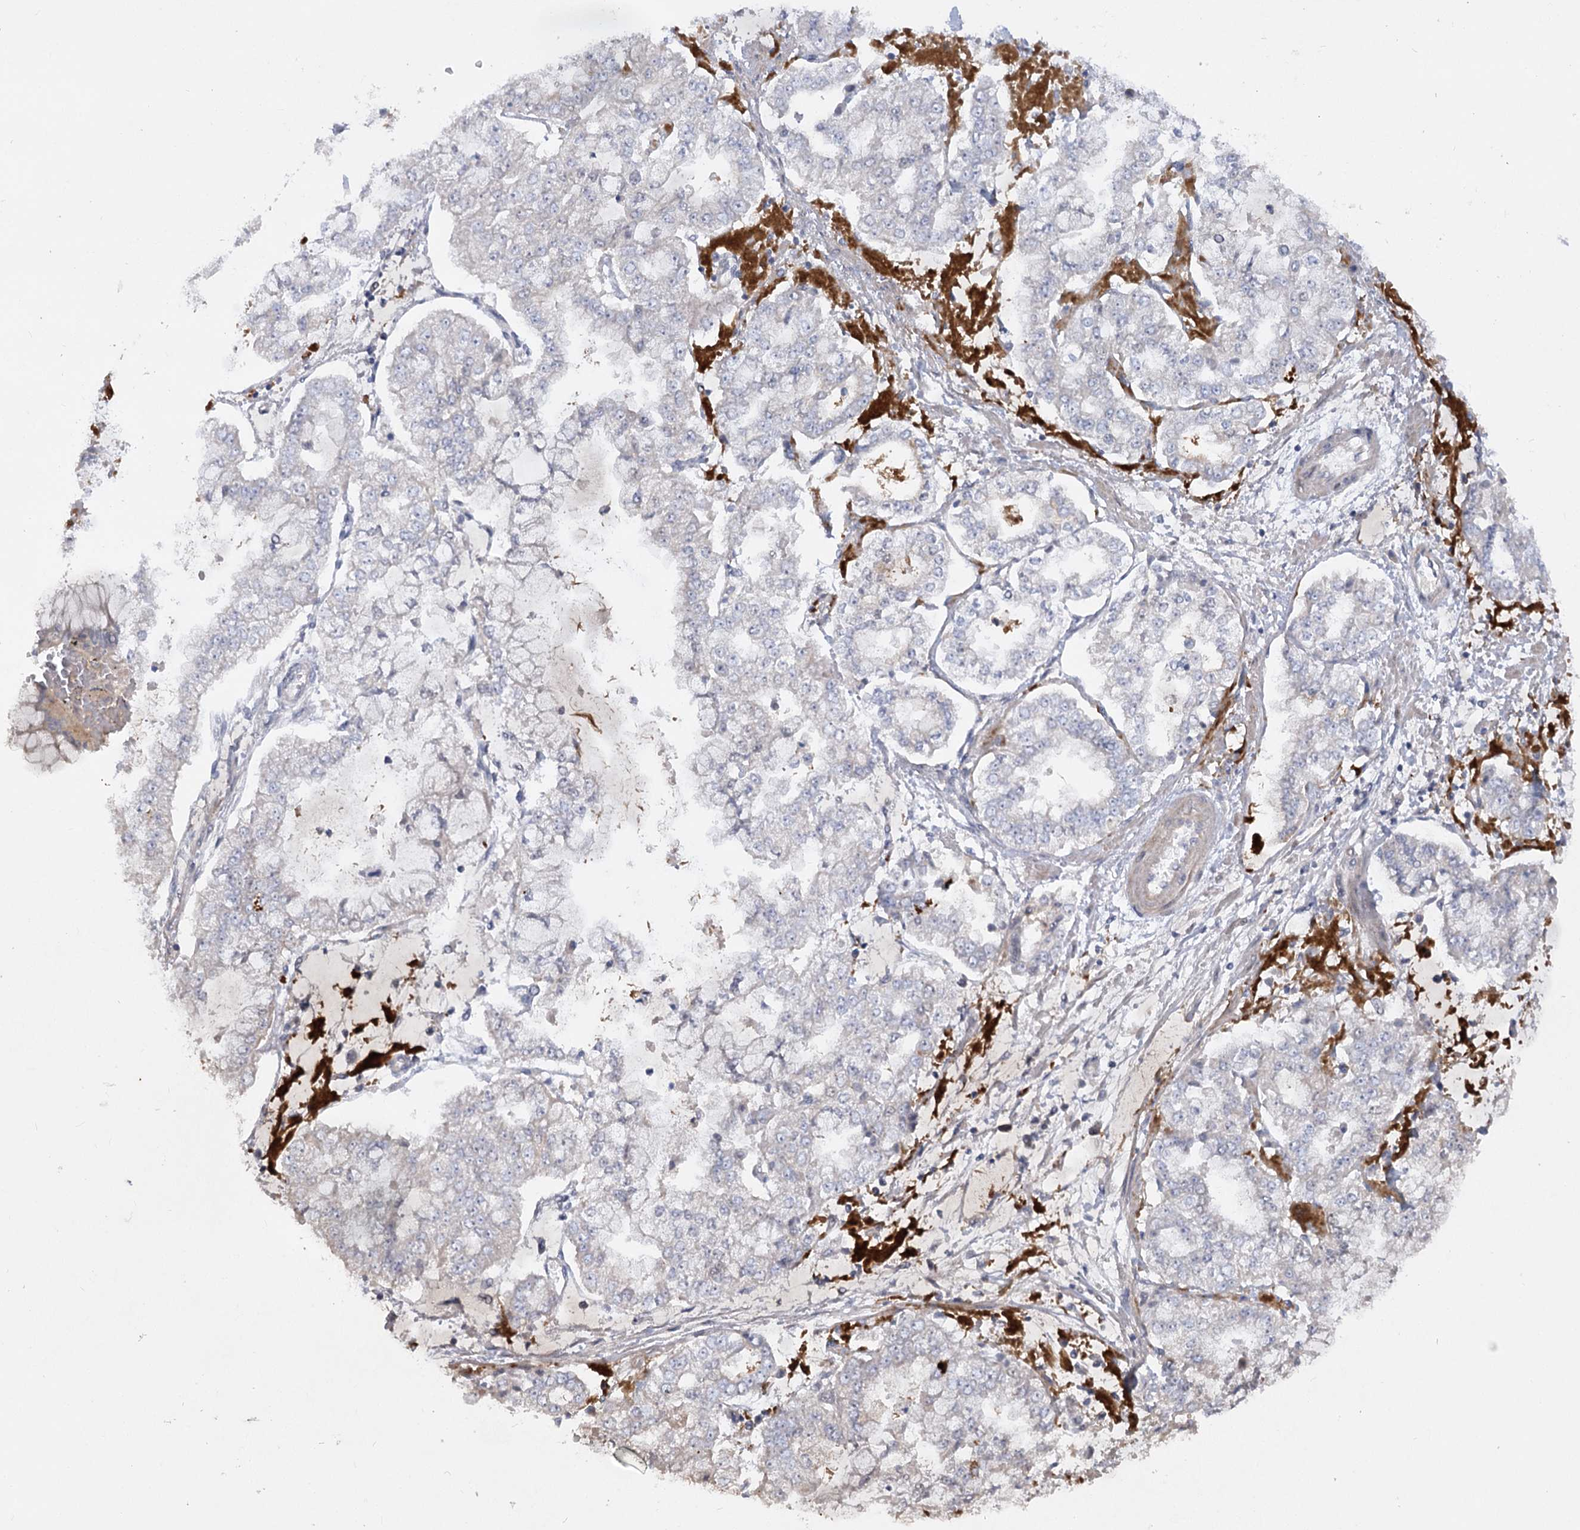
{"staining": {"intensity": "negative", "quantity": "none", "location": "none"}, "tissue": "stomach cancer", "cell_type": "Tumor cells", "image_type": "cancer", "snomed": [{"axis": "morphology", "description": "Adenocarcinoma, NOS"}, {"axis": "topography", "description": "Stomach"}], "caption": "Immunohistochemical staining of stomach cancer reveals no significant expression in tumor cells.", "gene": "EFHC2", "patient": {"sex": "male", "age": 76}}